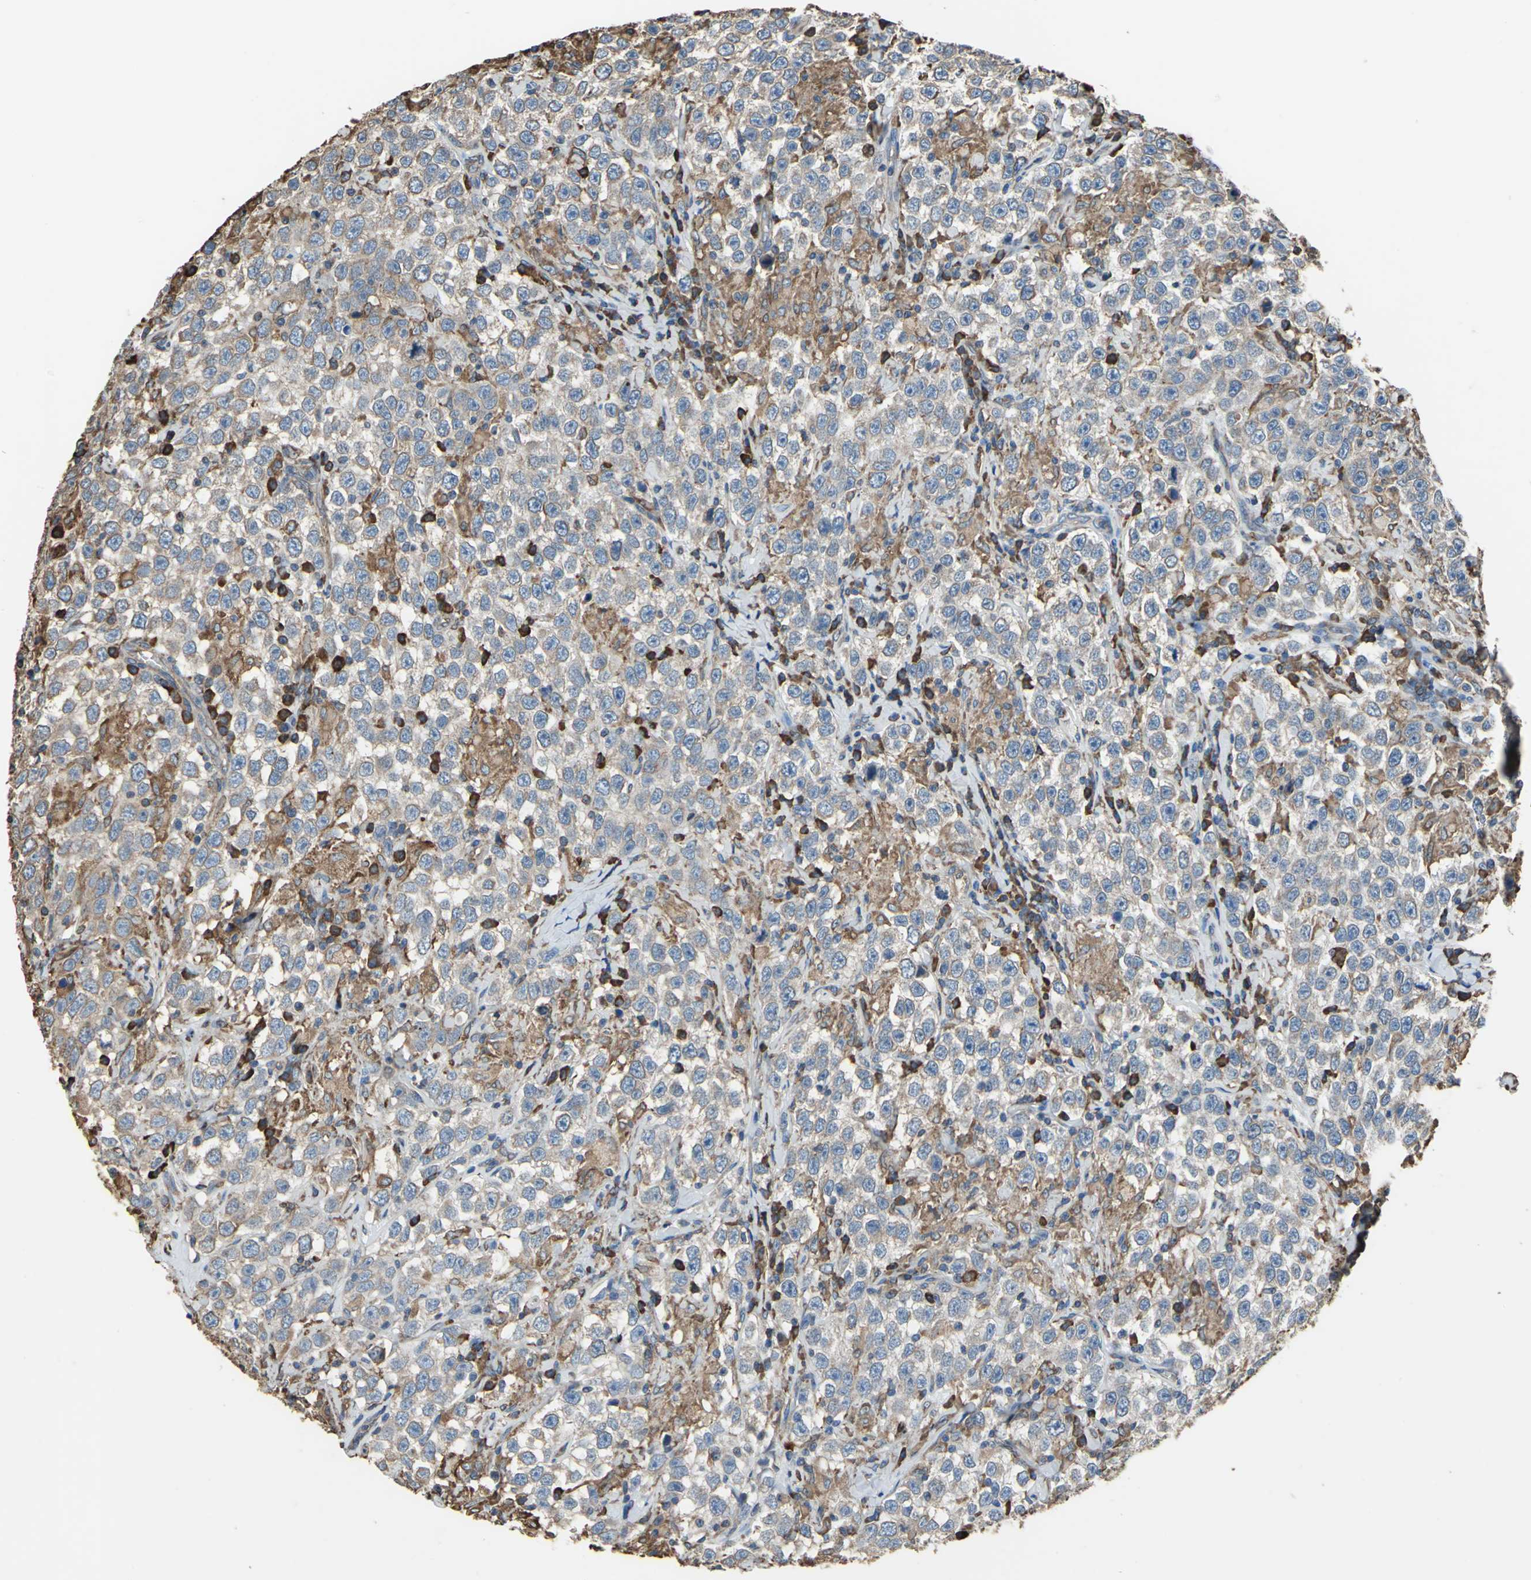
{"staining": {"intensity": "moderate", "quantity": "25%-75%", "location": "cytoplasmic/membranous"}, "tissue": "testis cancer", "cell_type": "Tumor cells", "image_type": "cancer", "snomed": [{"axis": "morphology", "description": "Seminoma, NOS"}, {"axis": "topography", "description": "Testis"}], "caption": "High-power microscopy captured an IHC histopathology image of testis seminoma, revealing moderate cytoplasmic/membranous staining in about 25%-75% of tumor cells.", "gene": "GPANK1", "patient": {"sex": "male", "age": 41}}